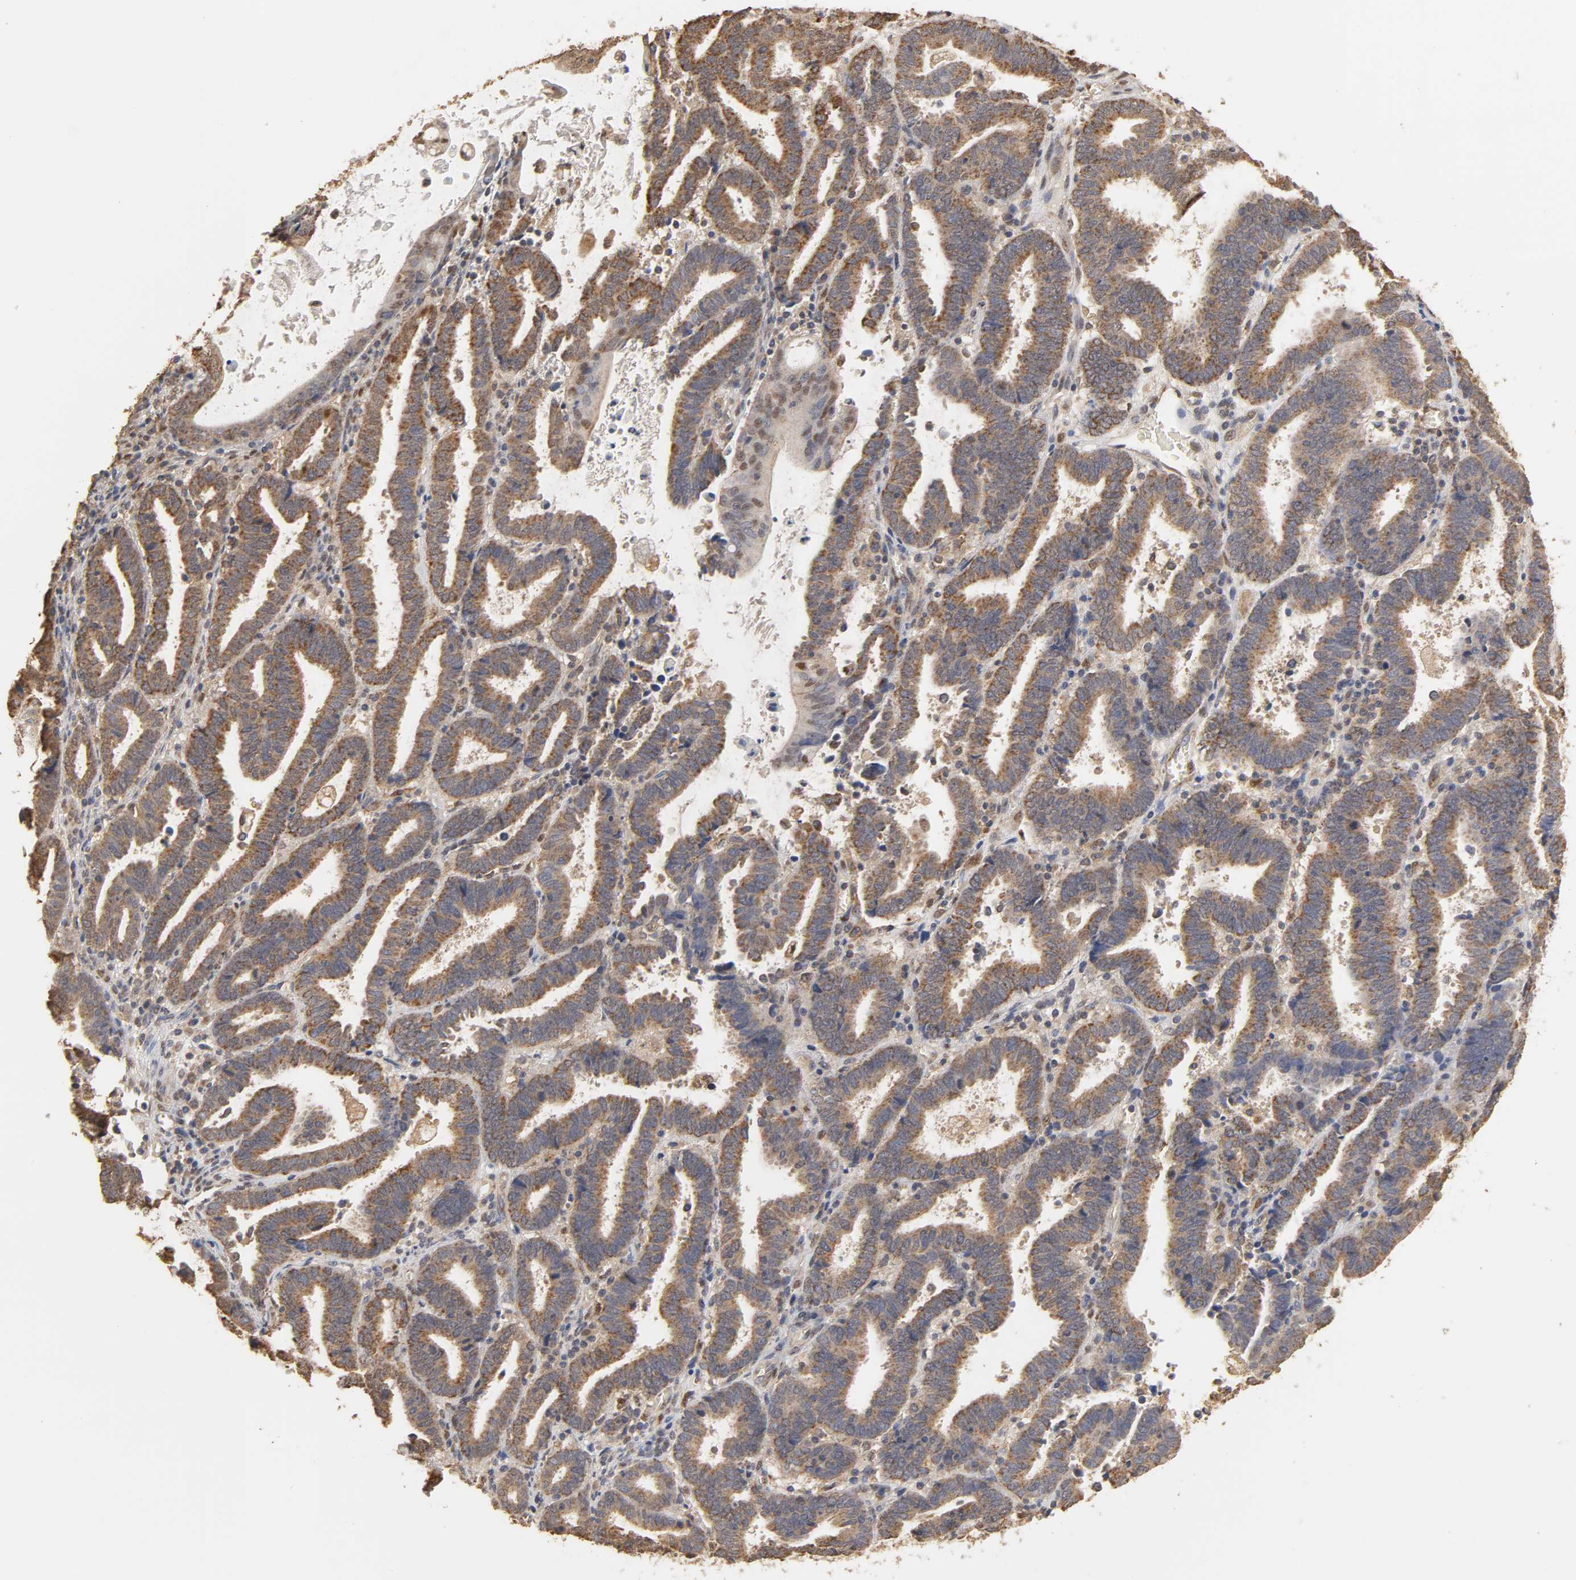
{"staining": {"intensity": "strong", "quantity": ">75%", "location": "cytoplasmic/membranous"}, "tissue": "endometrial cancer", "cell_type": "Tumor cells", "image_type": "cancer", "snomed": [{"axis": "morphology", "description": "Adenocarcinoma, NOS"}, {"axis": "topography", "description": "Uterus"}], "caption": "Endometrial cancer stained with a brown dye exhibits strong cytoplasmic/membranous positive positivity in about >75% of tumor cells.", "gene": "PKN1", "patient": {"sex": "female", "age": 83}}